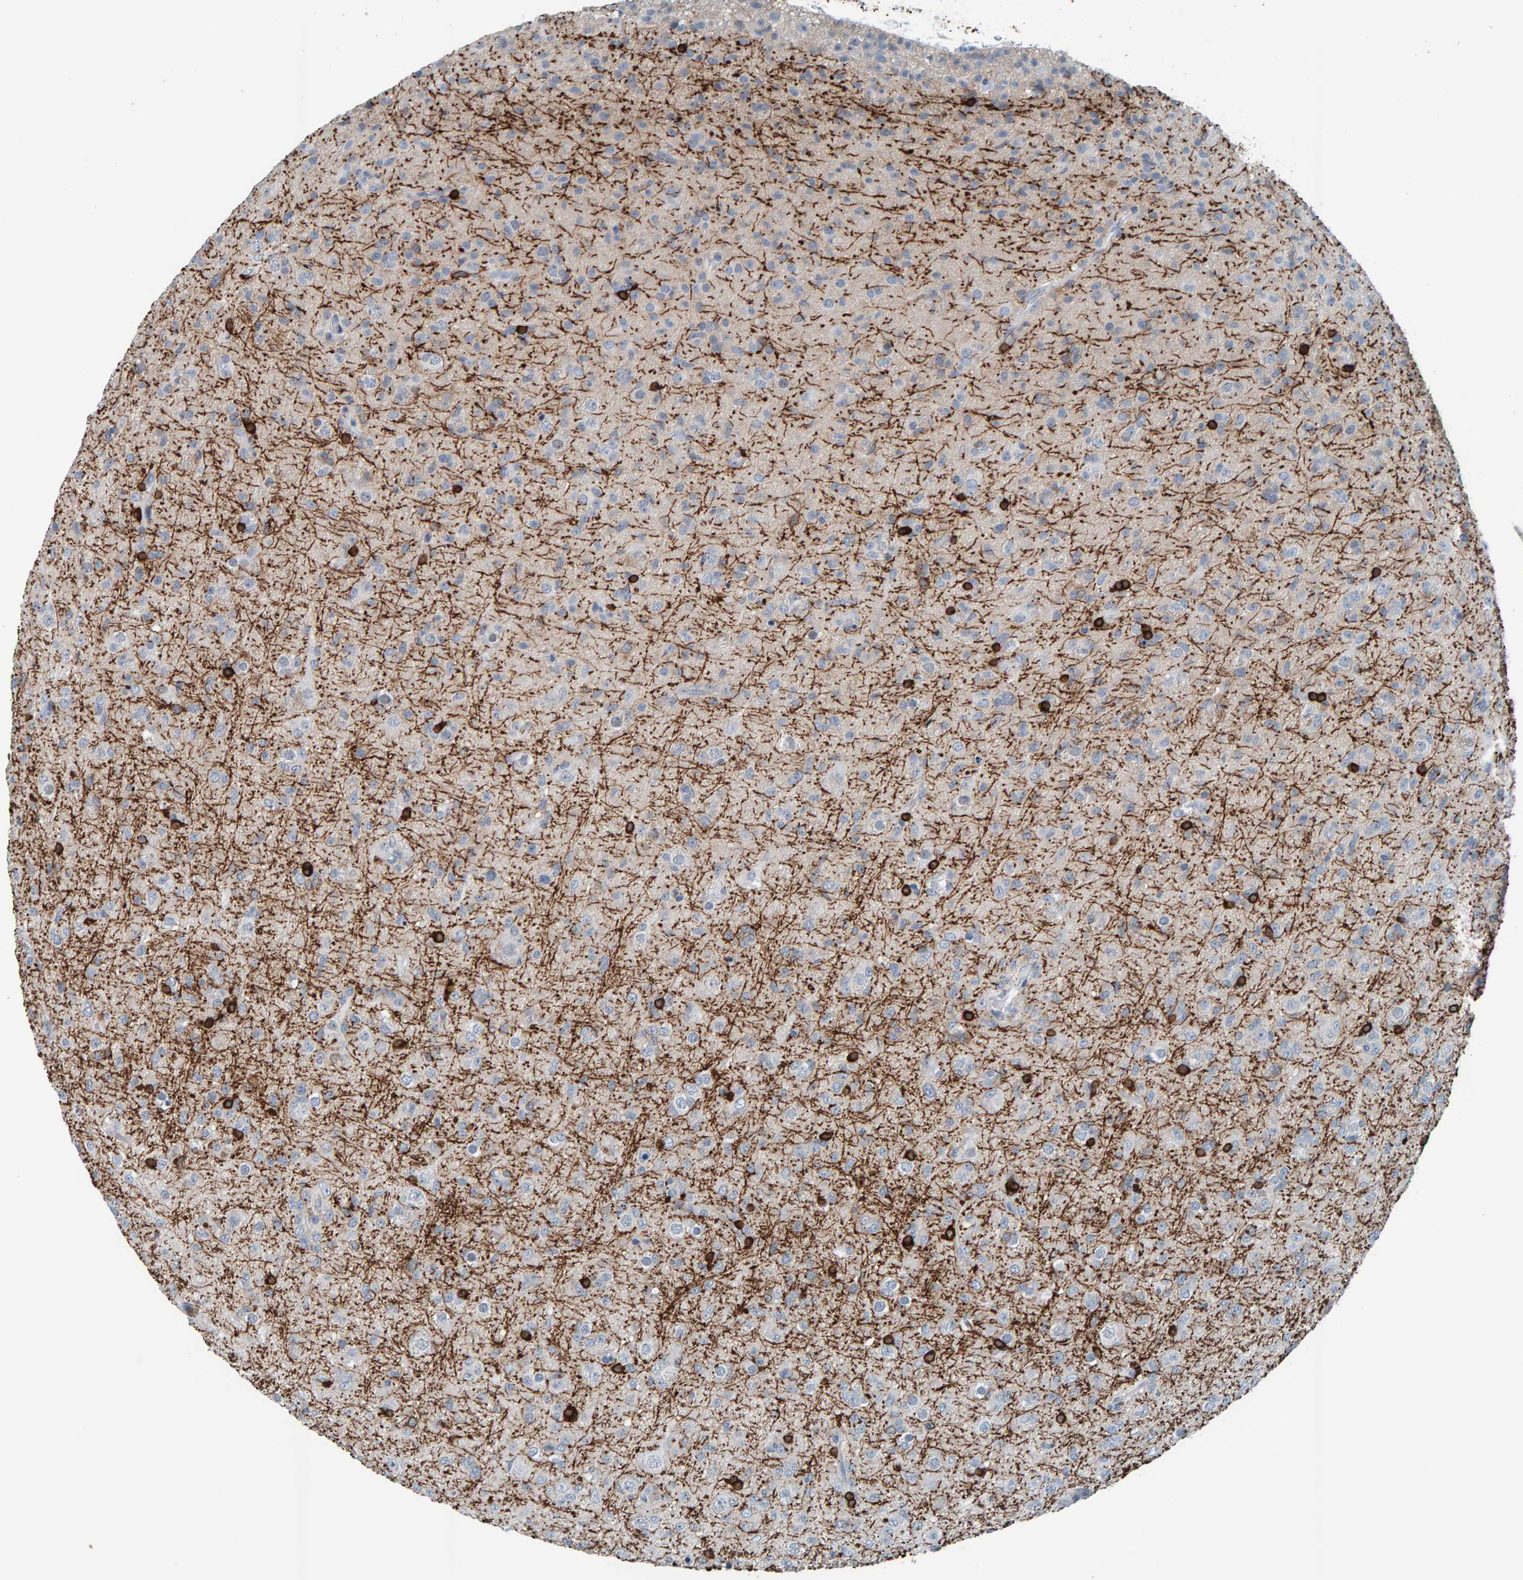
{"staining": {"intensity": "negative", "quantity": "none", "location": "none"}, "tissue": "glioma", "cell_type": "Tumor cells", "image_type": "cancer", "snomed": [{"axis": "morphology", "description": "Glioma, malignant, Low grade"}, {"axis": "topography", "description": "Brain"}], "caption": "High magnification brightfield microscopy of malignant glioma (low-grade) stained with DAB (brown) and counterstained with hematoxylin (blue): tumor cells show no significant positivity.", "gene": "CNP", "patient": {"sex": "male", "age": 65}}